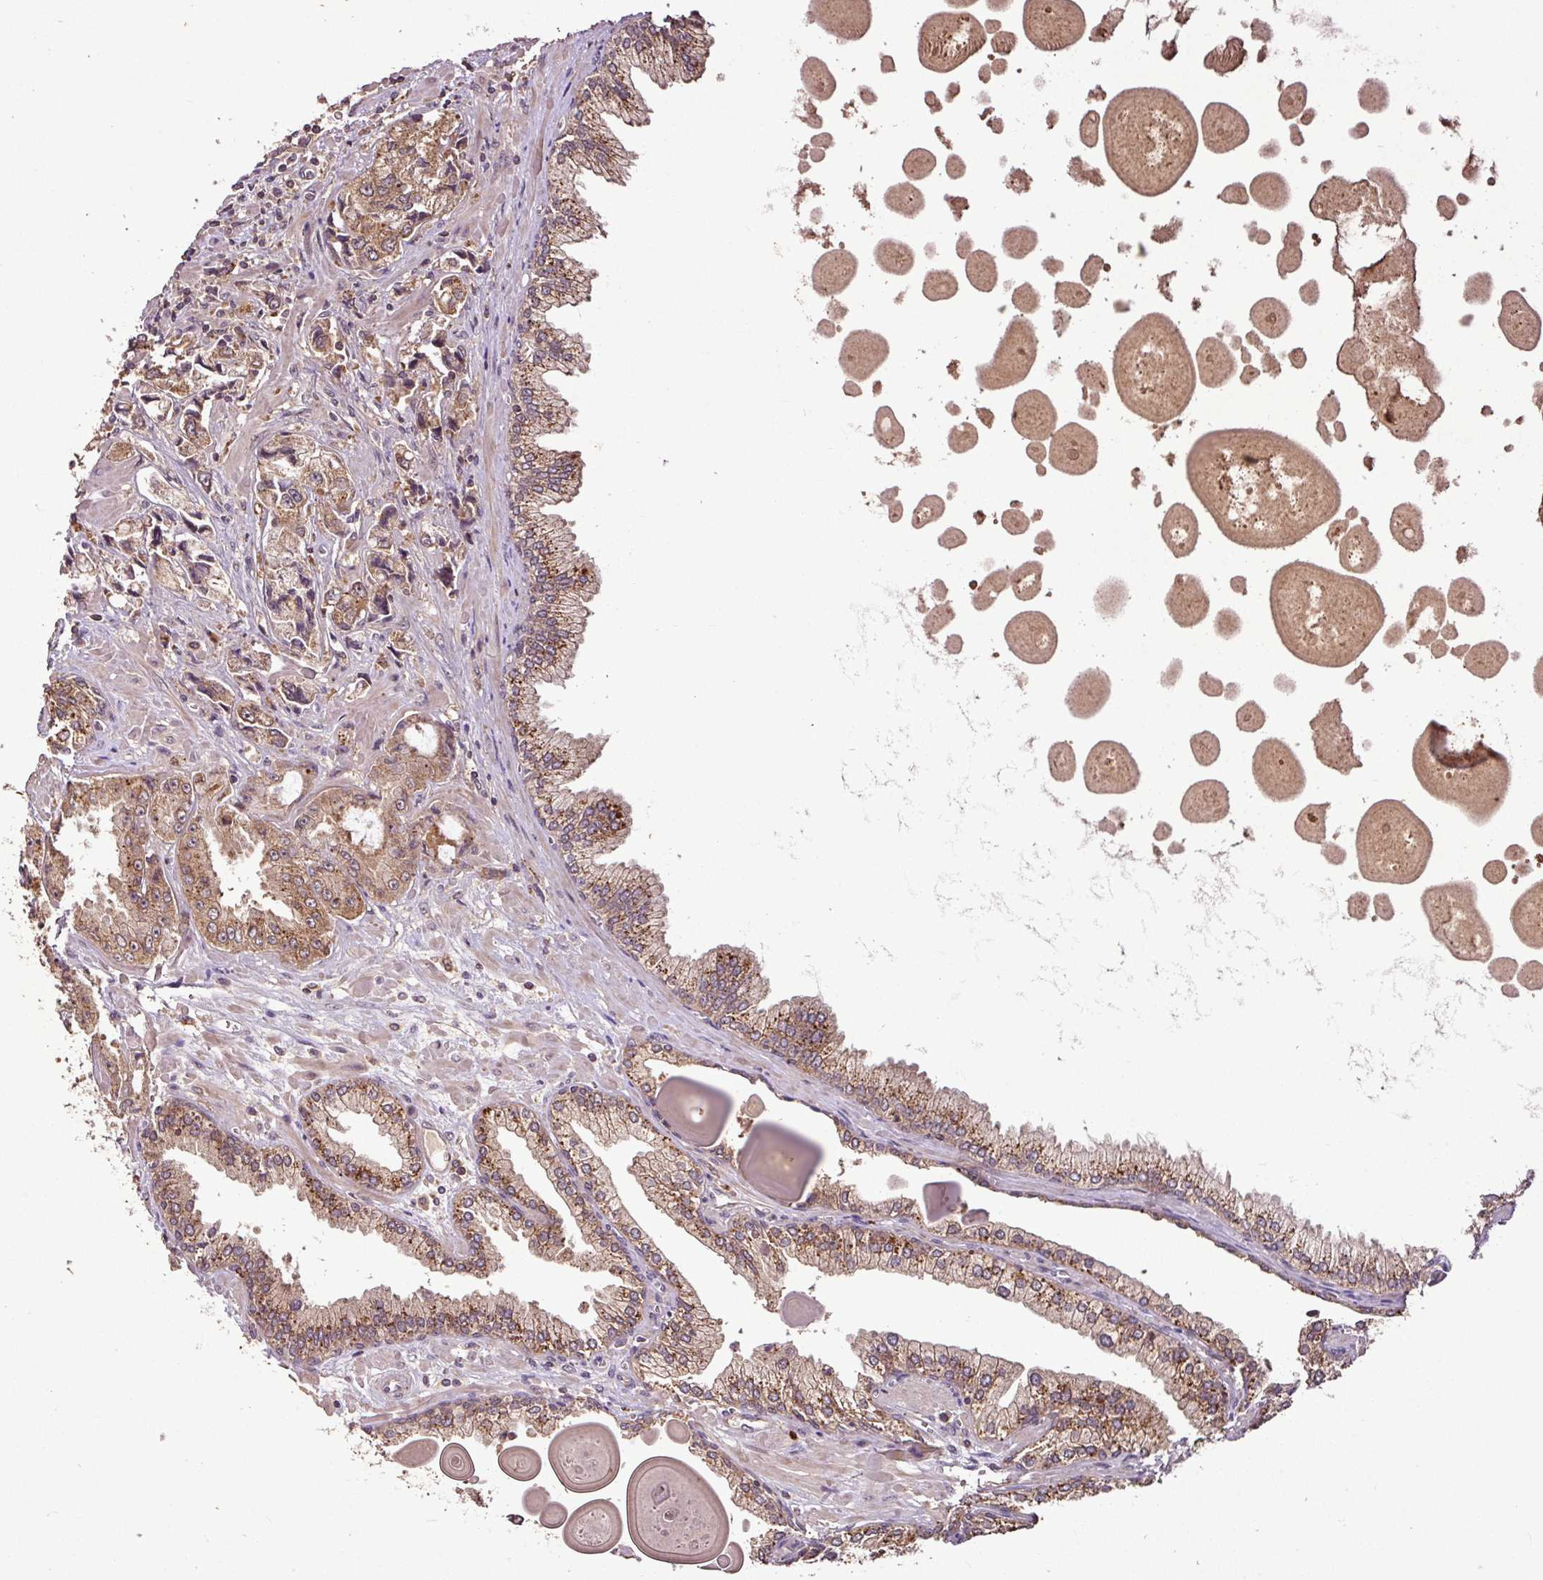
{"staining": {"intensity": "moderate", "quantity": ">75%", "location": "cytoplasmic/membranous"}, "tissue": "prostate cancer", "cell_type": "Tumor cells", "image_type": "cancer", "snomed": [{"axis": "morphology", "description": "Adenocarcinoma, High grade"}, {"axis": "topography", "description": "Prostate"}], "caption": "Immunohistochemistry (IHC) of prostate cancer (high-grade adenocarcinoma) displays medium levels of moderate cytoplasmic/membranous staining in about >75% of tumor cells.", "gene": "FAIM", "patient": {"sex": "male", "age": 74}}